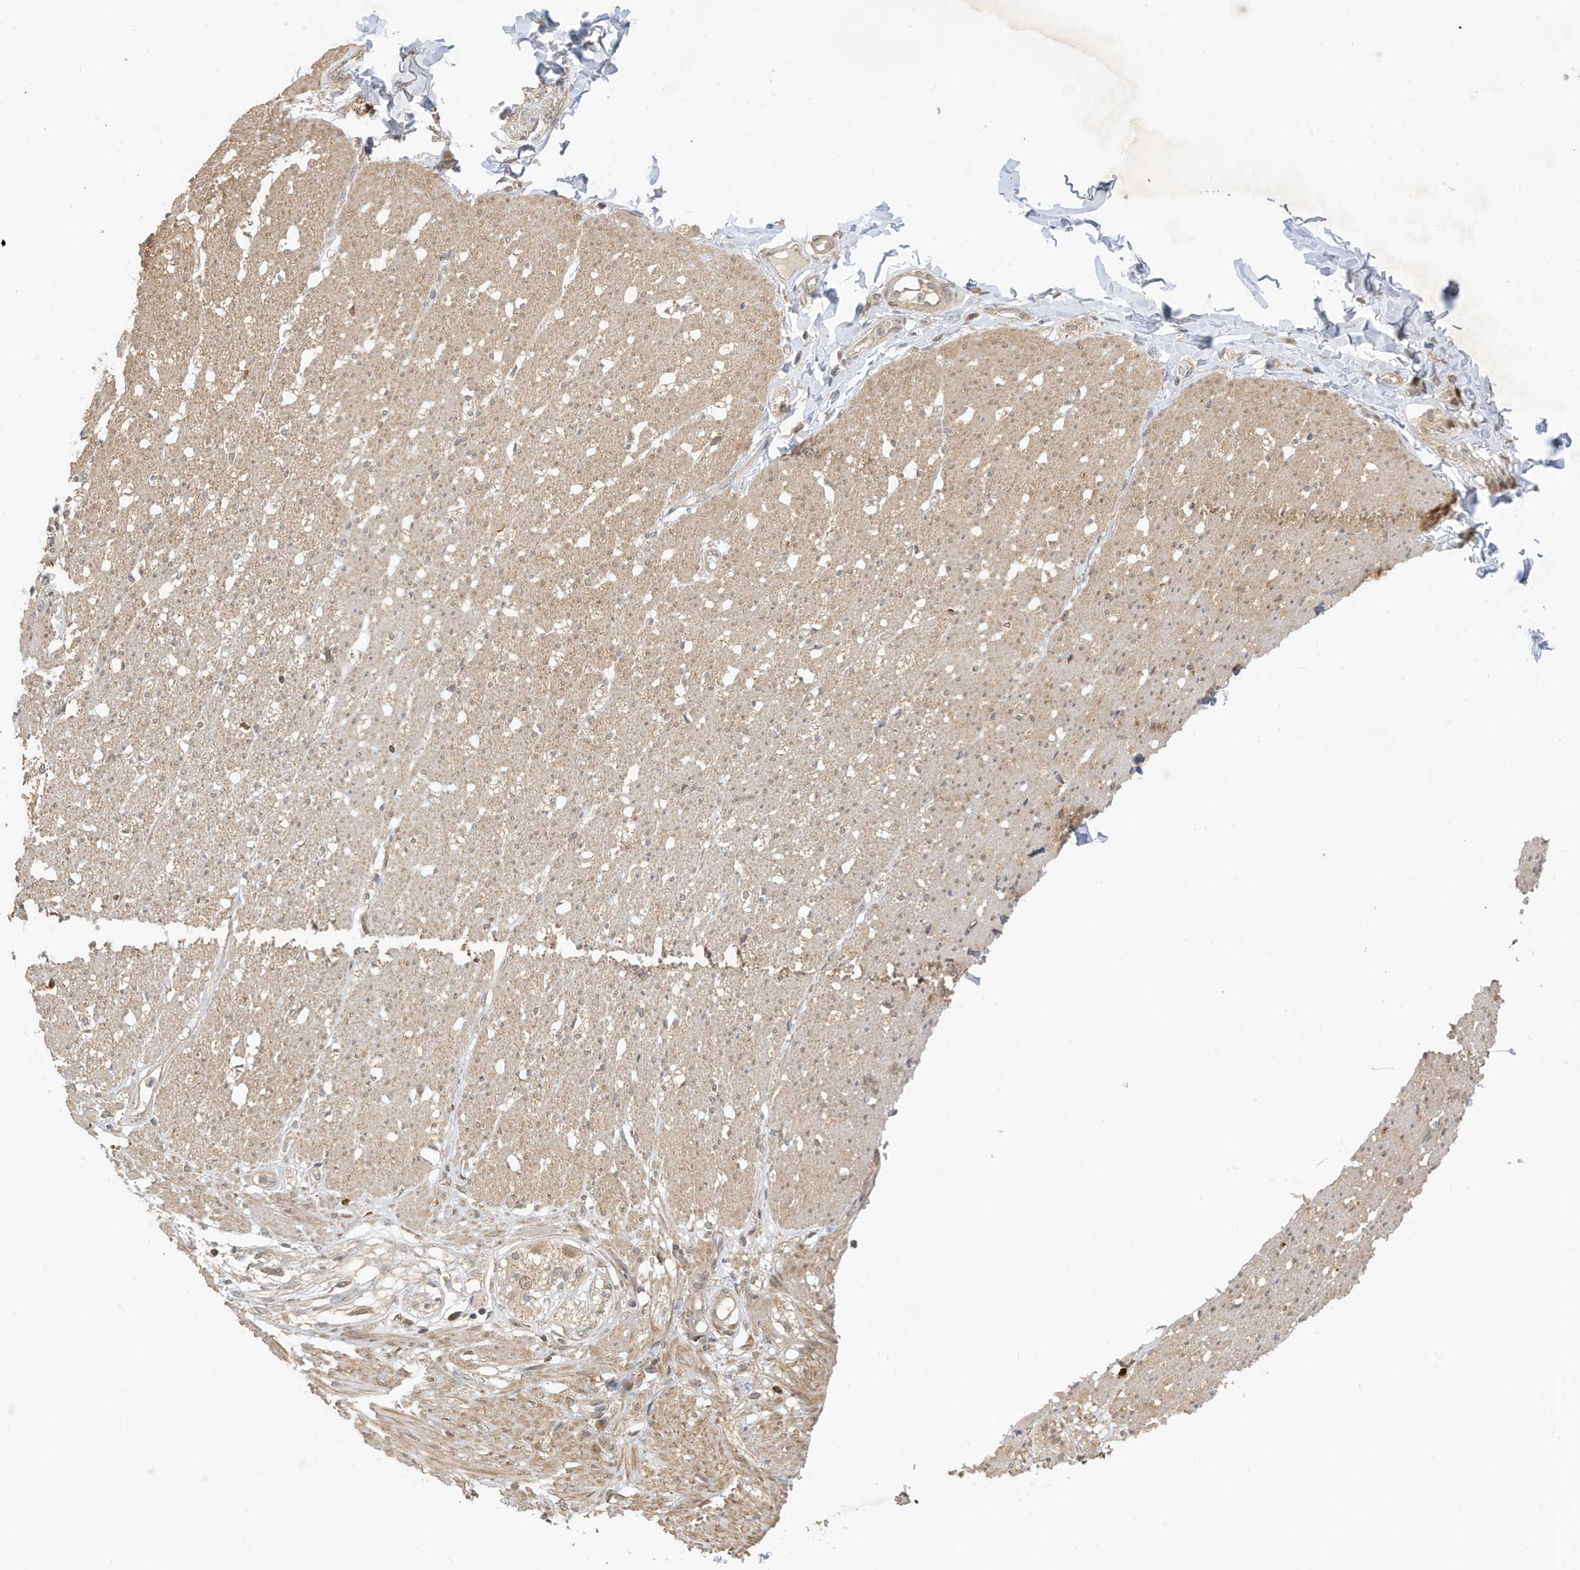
{"staining": {"intensity": "weak", "quantity": ">75%", "location": "cytoplasmic/membranous"}, "tissue": "smooth muscle", "cell_type": "Smooth muscle cells", "image_type": "normal", "snomed": [{"axis": "morphology", "description": "Normal tissue, NOS"}, {"axis": "morphology", "description": "Adenocarcinoma, NOS"}, {"axis": "topography", "description": "Colon"}, {"axis": "topography", "description": "Peripheral nerve tissue"}], "caption": "The image reveals immunohistochemical staining of benign smooth muscle. There is weak cytoplasmic/membranous staining is appreciated in about >75% of smooth muscle cells.", "gene": "TAB3", "patient": {"sex": "male", "age": 14}}